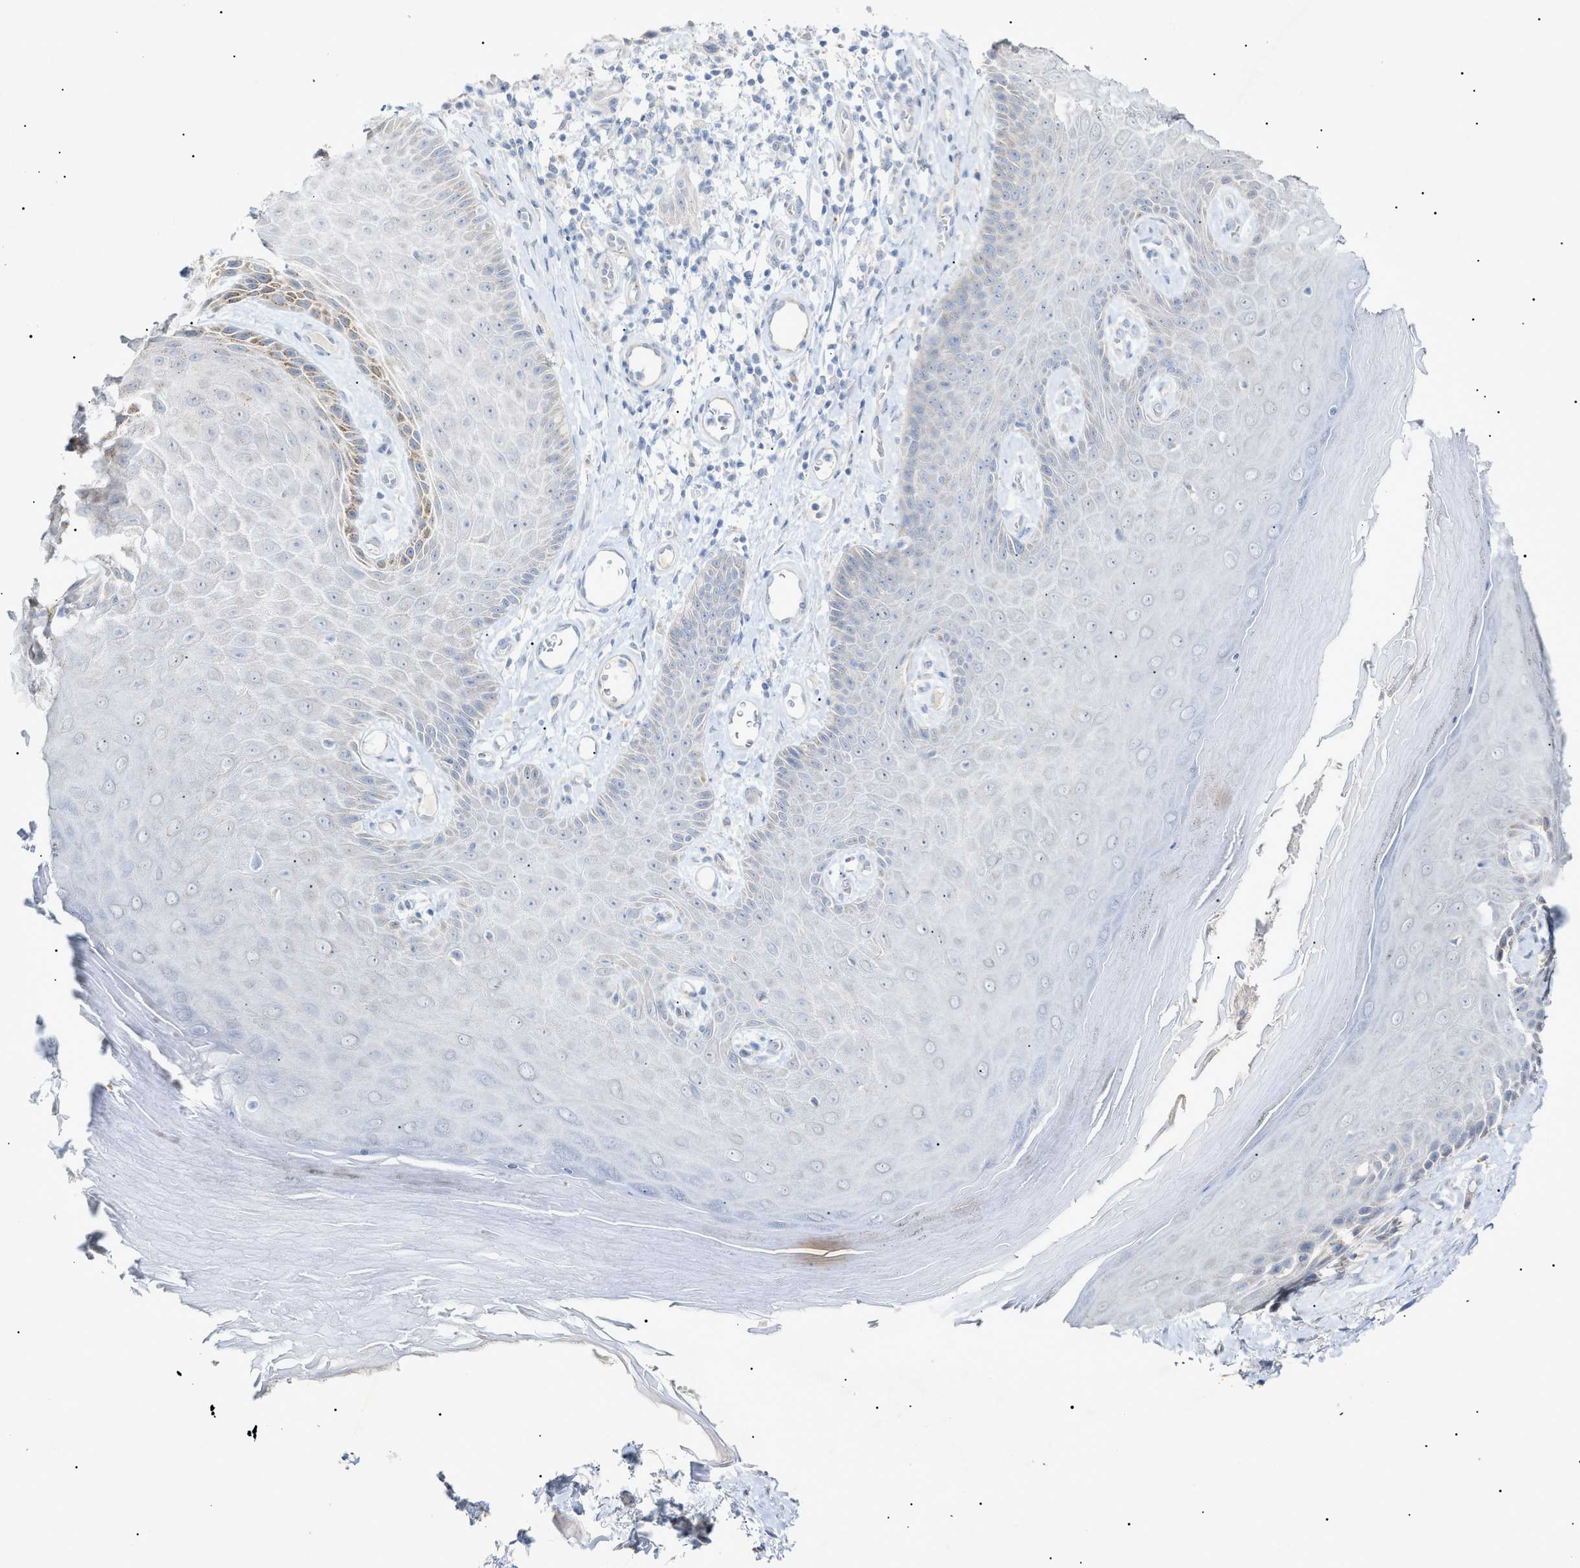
{"staining": {"intensity": "moderate", "quantity": "<25%", "location": "cytoplasmic/membranous"}, "tissue": "skin", "cell_type": "Epidermal cells", "image_type": "normal", "snomed": [{"axis": "morphology", "description": "Normal tissue, NOS"}, {"axis": "topography", "description": "Vulva"}], "caption": "Protein expression analysis of benign skin reveals moderate cytoplasmic/membranous positivity in about <25% of epidermal cells.", "gene": "SLC25A31", "patient": {"sex": "female", "age": 73}}